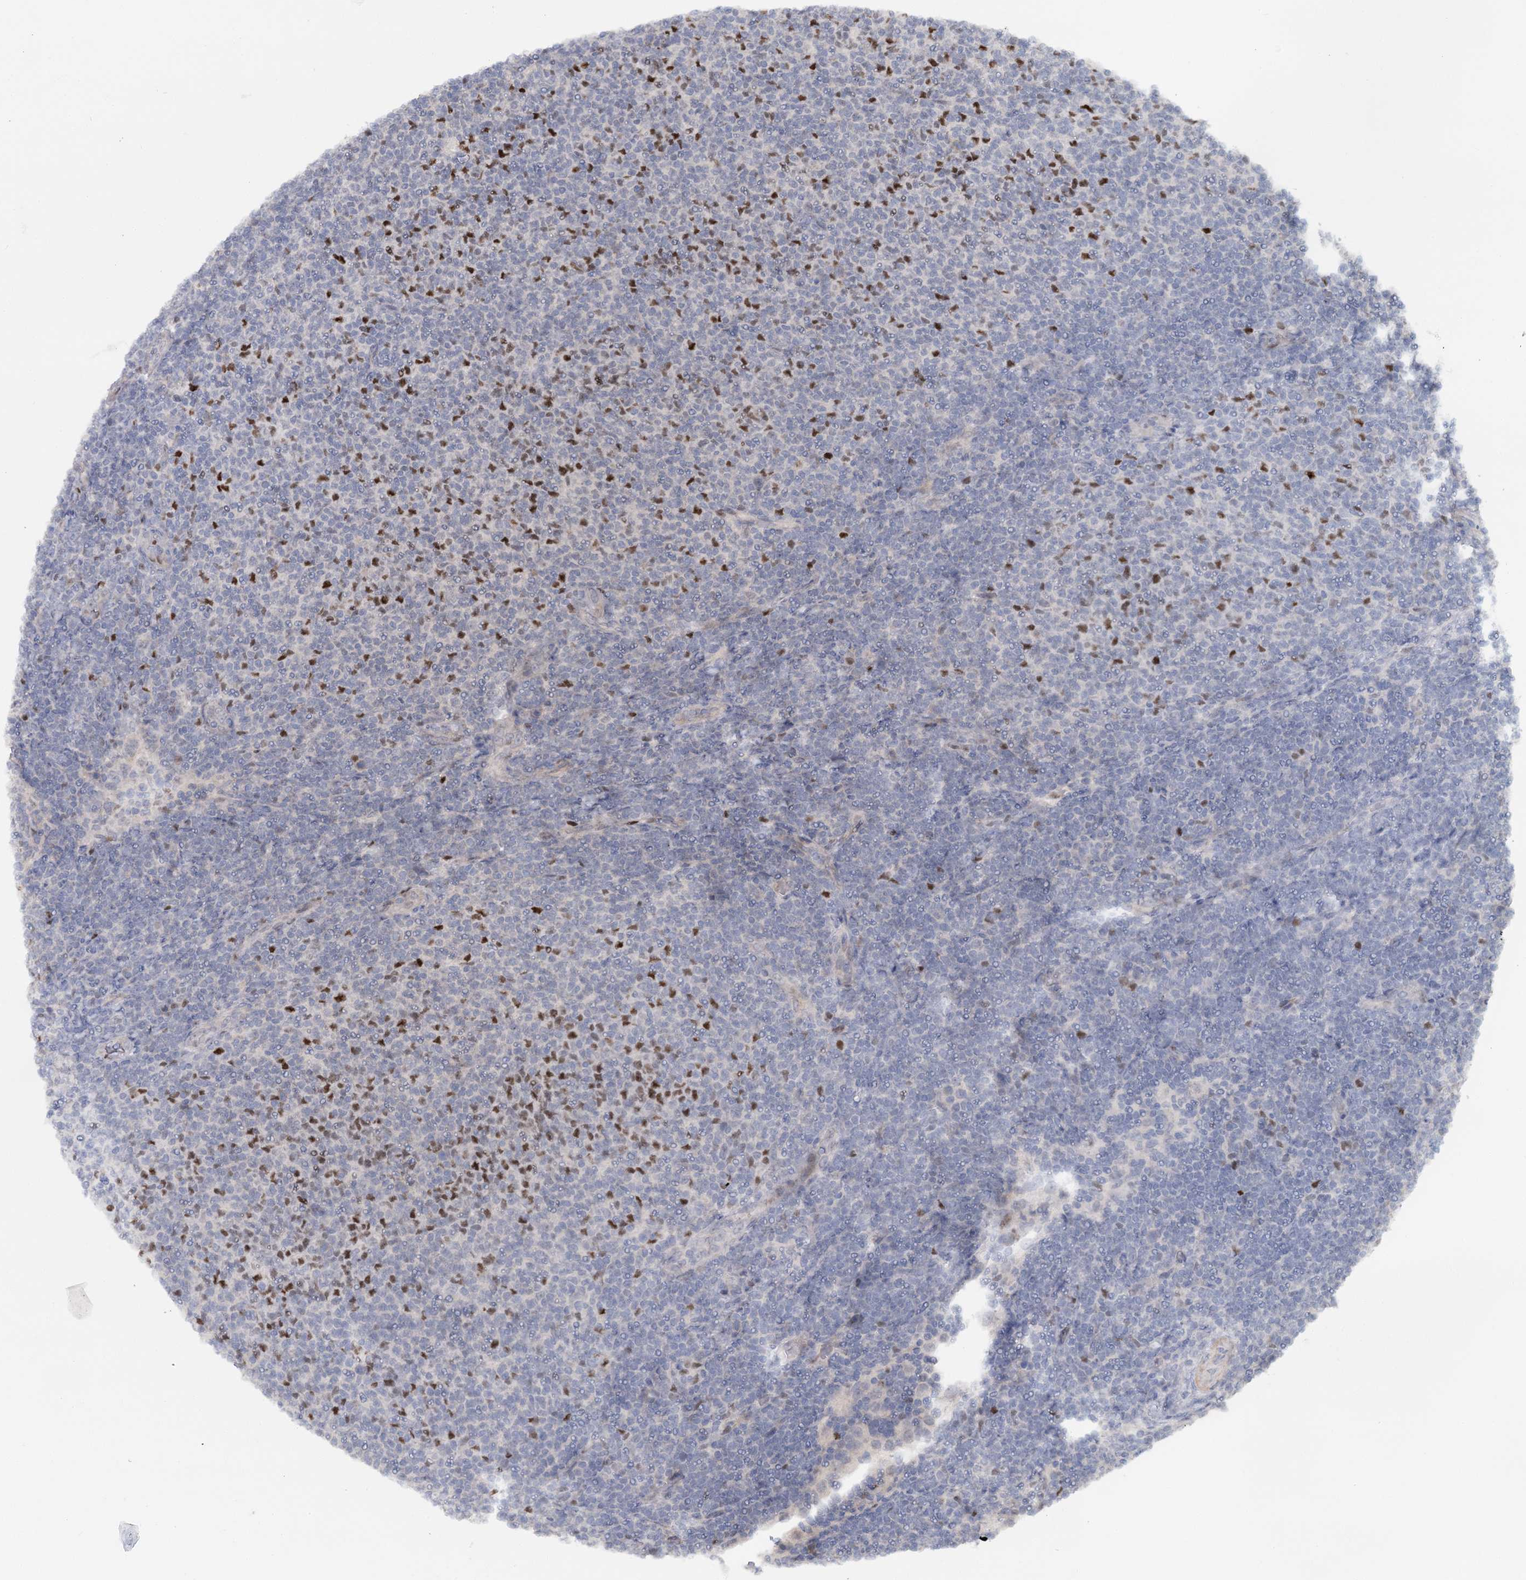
{"staining": {"intensity": "moderate", "quantity": "25%-75%", "location": "nuclear"}, "tissue": "lymphoma", "cell_type": "Tumor cells", "image_type": "cancer", "snomed": [{"axis": "morphology", "description": "Malignant lymphoma, non-Hodgkin's type, Low grade"}, {"axis": "topography", "description": "Lymph node"}], "caption": "Protein analysis of malignant lymphoma, non-Hodgkin's type (low-grade) tissue exhibits moderate nuclear positivity in about 25%-75% of tumor cells.", "gene": "PIK3C2A", "patient": {"sex": "male", "age": 66}}